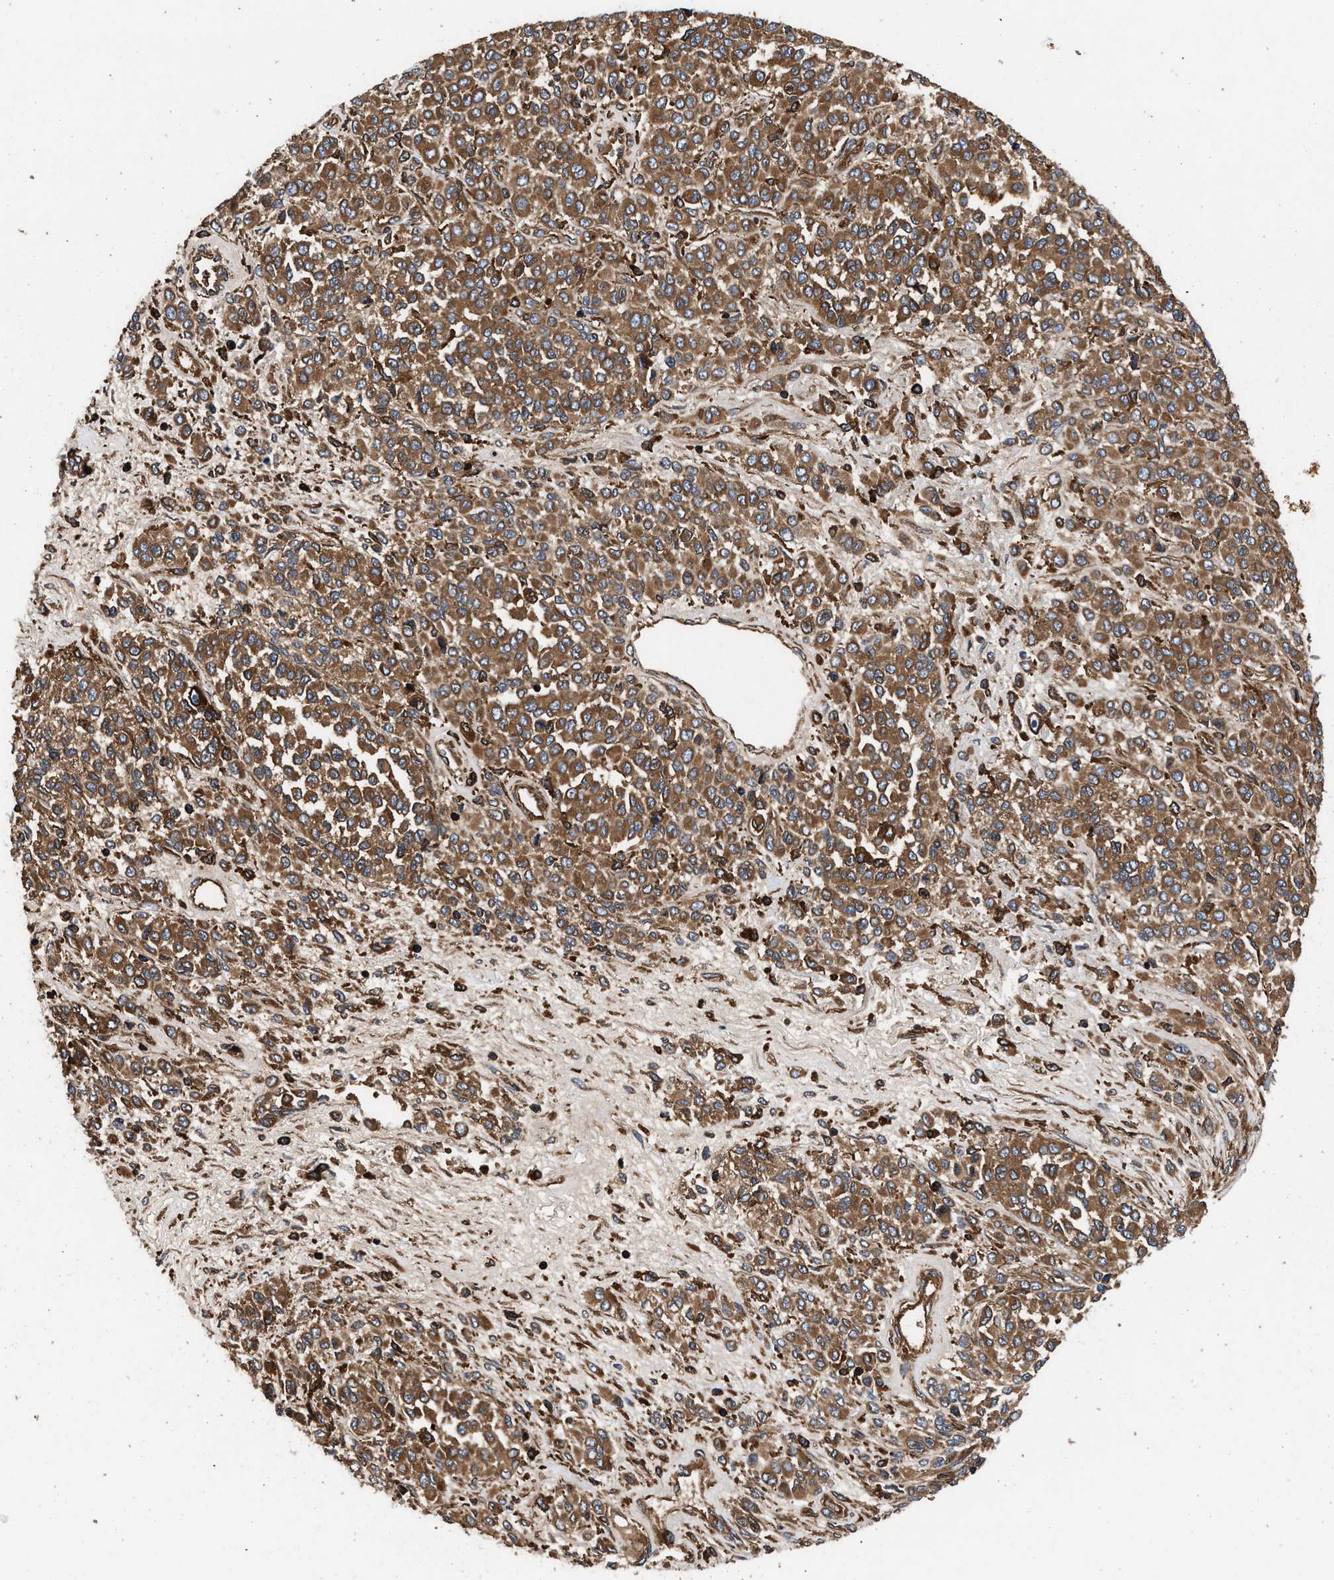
{"staining": {"intensity": "moderate", "quantity": ">75%", "location": "cytoplasmic/membranous"}, "tissue": "melanoma", "cell_type": "Tumor cells", "image_type": "cancer", "snomed": [{"axis": "morphology", "description": "Malignant melanoma, Metastatic site"}, {"axis": "topography", "description": "Pancreas"}], "caption": "Protein analysis of malignant melanoma (metastatic site) tissue exhibits moderate cytoplasmic/membranous staining in about >75% of tumor cells.", "gene": "KYAT1", "patient": {"sex": "female", "age": 30}}